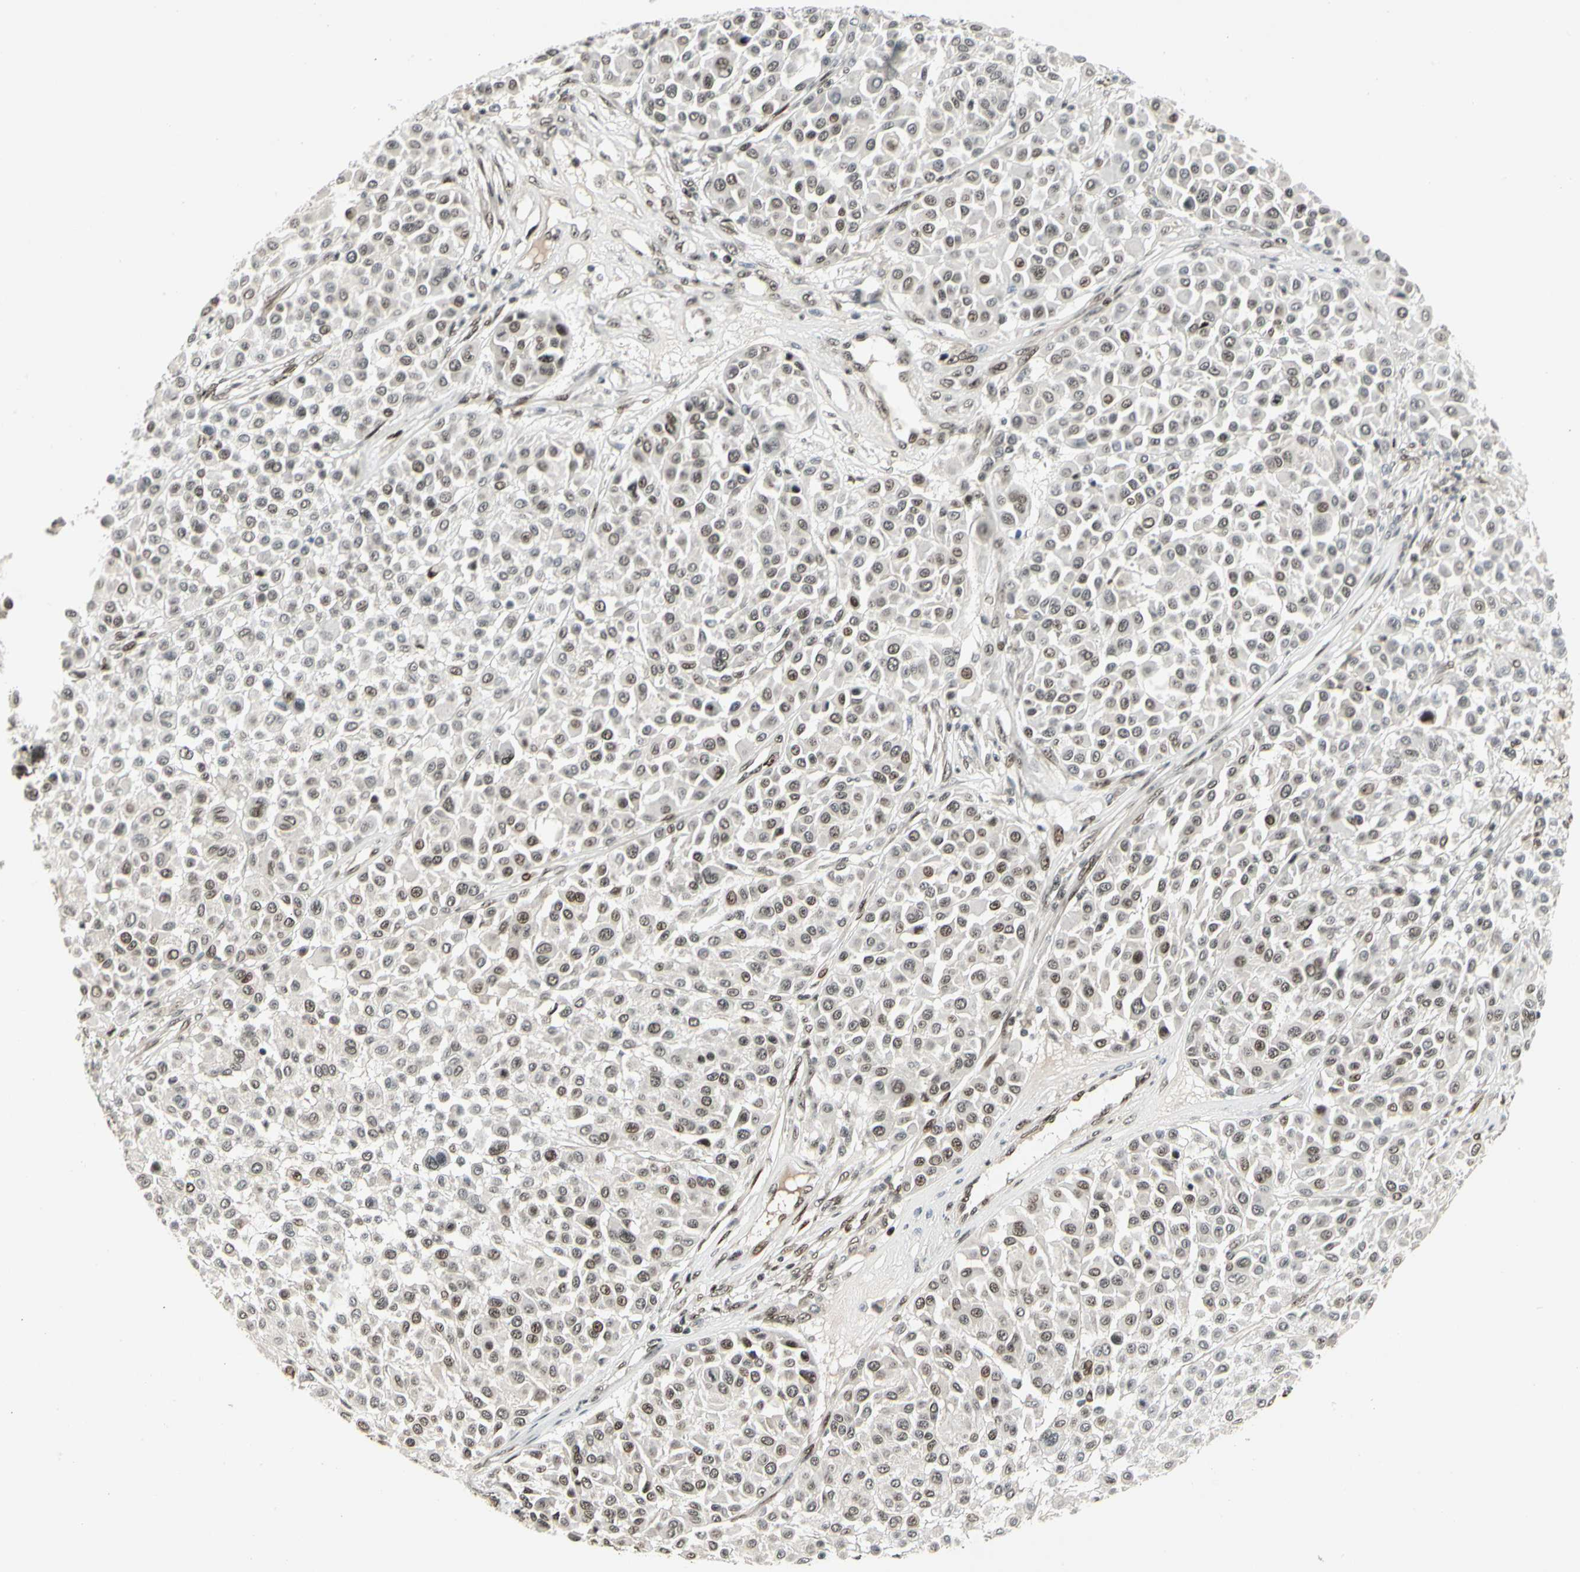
{"staining": {"intensity": "moderate", "quantity": "<25%", "location": "nuclear"}, "tissue": "melanoma", "cell_type": "Tumor cells", "image_type": "cancer", "snomed": [{"axis": "morphology", "description": "Malignant melanoma, Metastatic site"}, {"axis": "topography", "description": "Soft tissue"}], "caption": "Moderate nuclear expression is seen in about <25% of tumor cells in malignant melanoma (metastatic site).", "gene": "FOXJ2", "patient": {"sex": "male", "age": 41}}